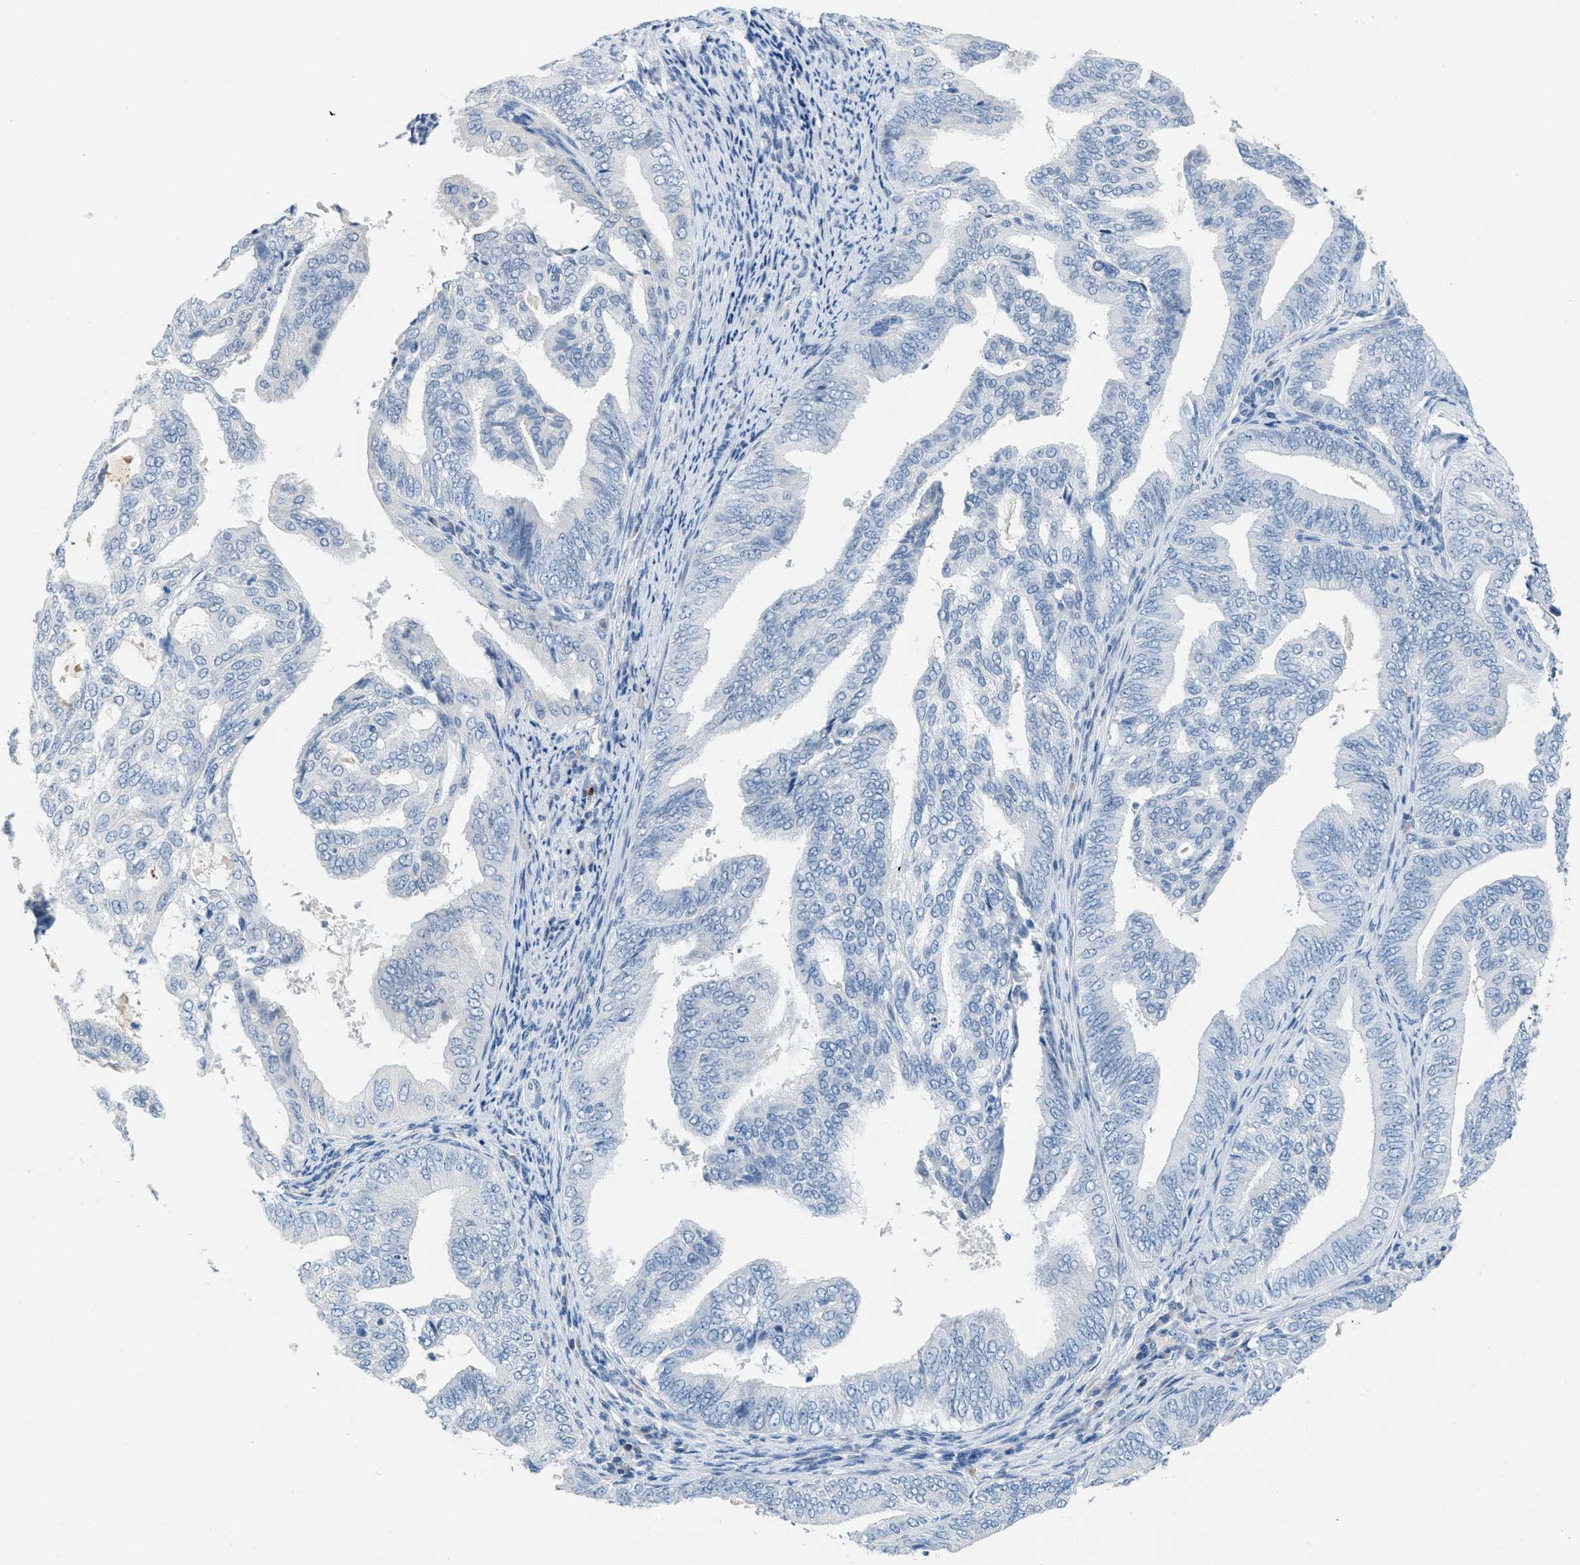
{"staining": {"intensity": "negative", "quantity": "none", "location": "none"}, "tissue": "endometrial cancer", "cell_type": "Tumor cells", "image_type": "cancer", "snomed": [{"axis": "morphology", "description": "Adenocarcinoma, NOS"}, {"axis": "topography", "description": "Endometrium"}], "caption": "There is no significant positivity in tumor cells of adenocarcinoma (endometrial).", "gene": "HSF2", "patient": {"sex": "female", "age": 58}}